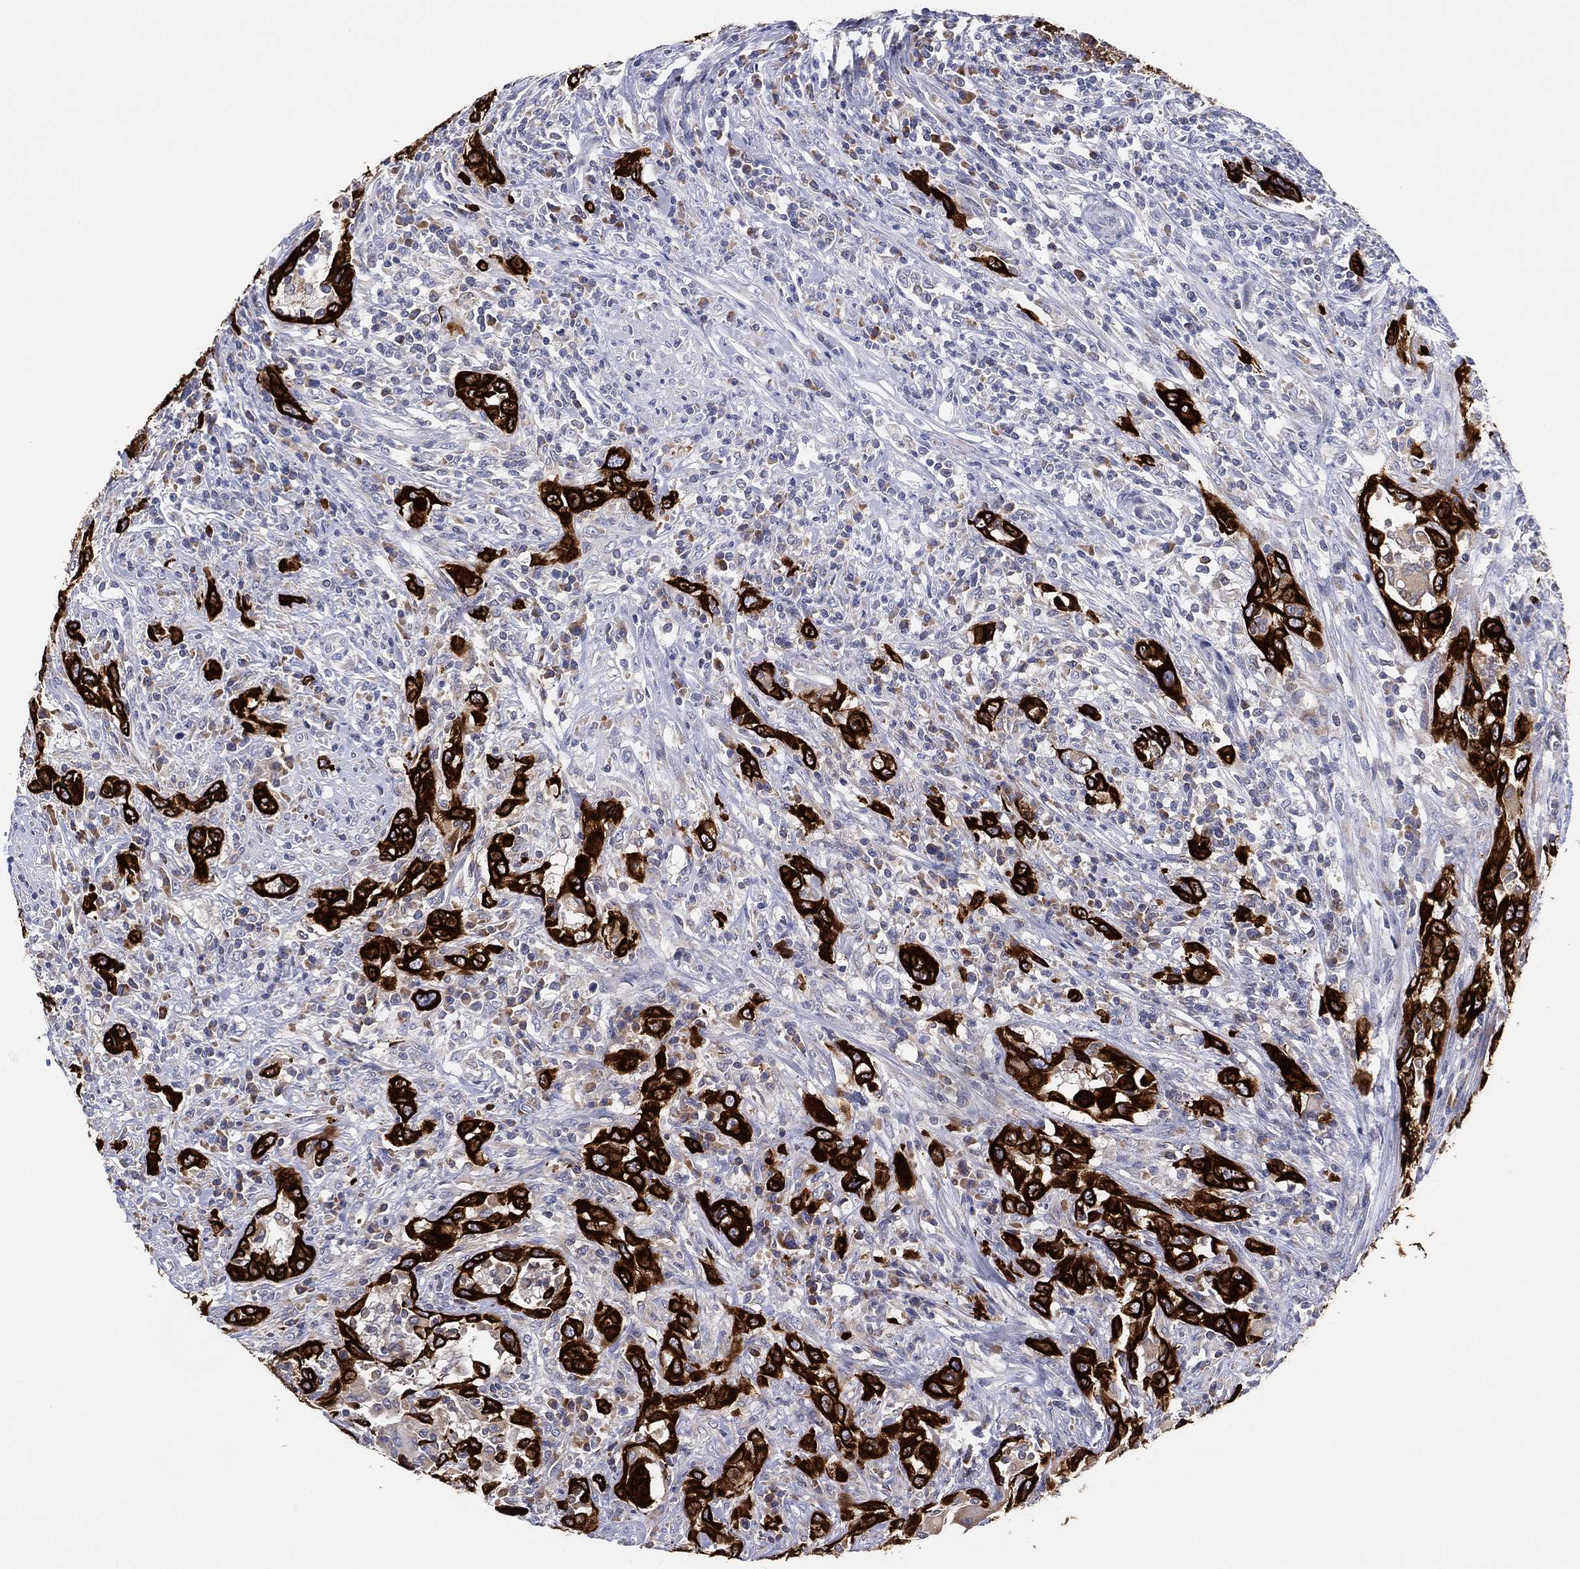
{"staining": {"intensity": "strong", "quantity": "25%-75%", "location": "cytoplasmic/membranous"}, "tissue": "urothelial cancer", "cell_type": "Tumor cells", "image_type": "cancer", "snomed": [{"axis": "morphology", "description": "Urothelial carcinoma, NOS"}, {"axis": "morphology", "description": "Urothelial carcinoma, High grade"}, {"axis": "topography", "description": "Urinary bladder"}], "caption": "Protein staining demonstrates strong cytoplasmic/membranous expression in about 25%-75% of tumor cells in transitional cell carcinoma.", "gene": "TMEM40", "patient": {"sex": "female", "age": 64}}